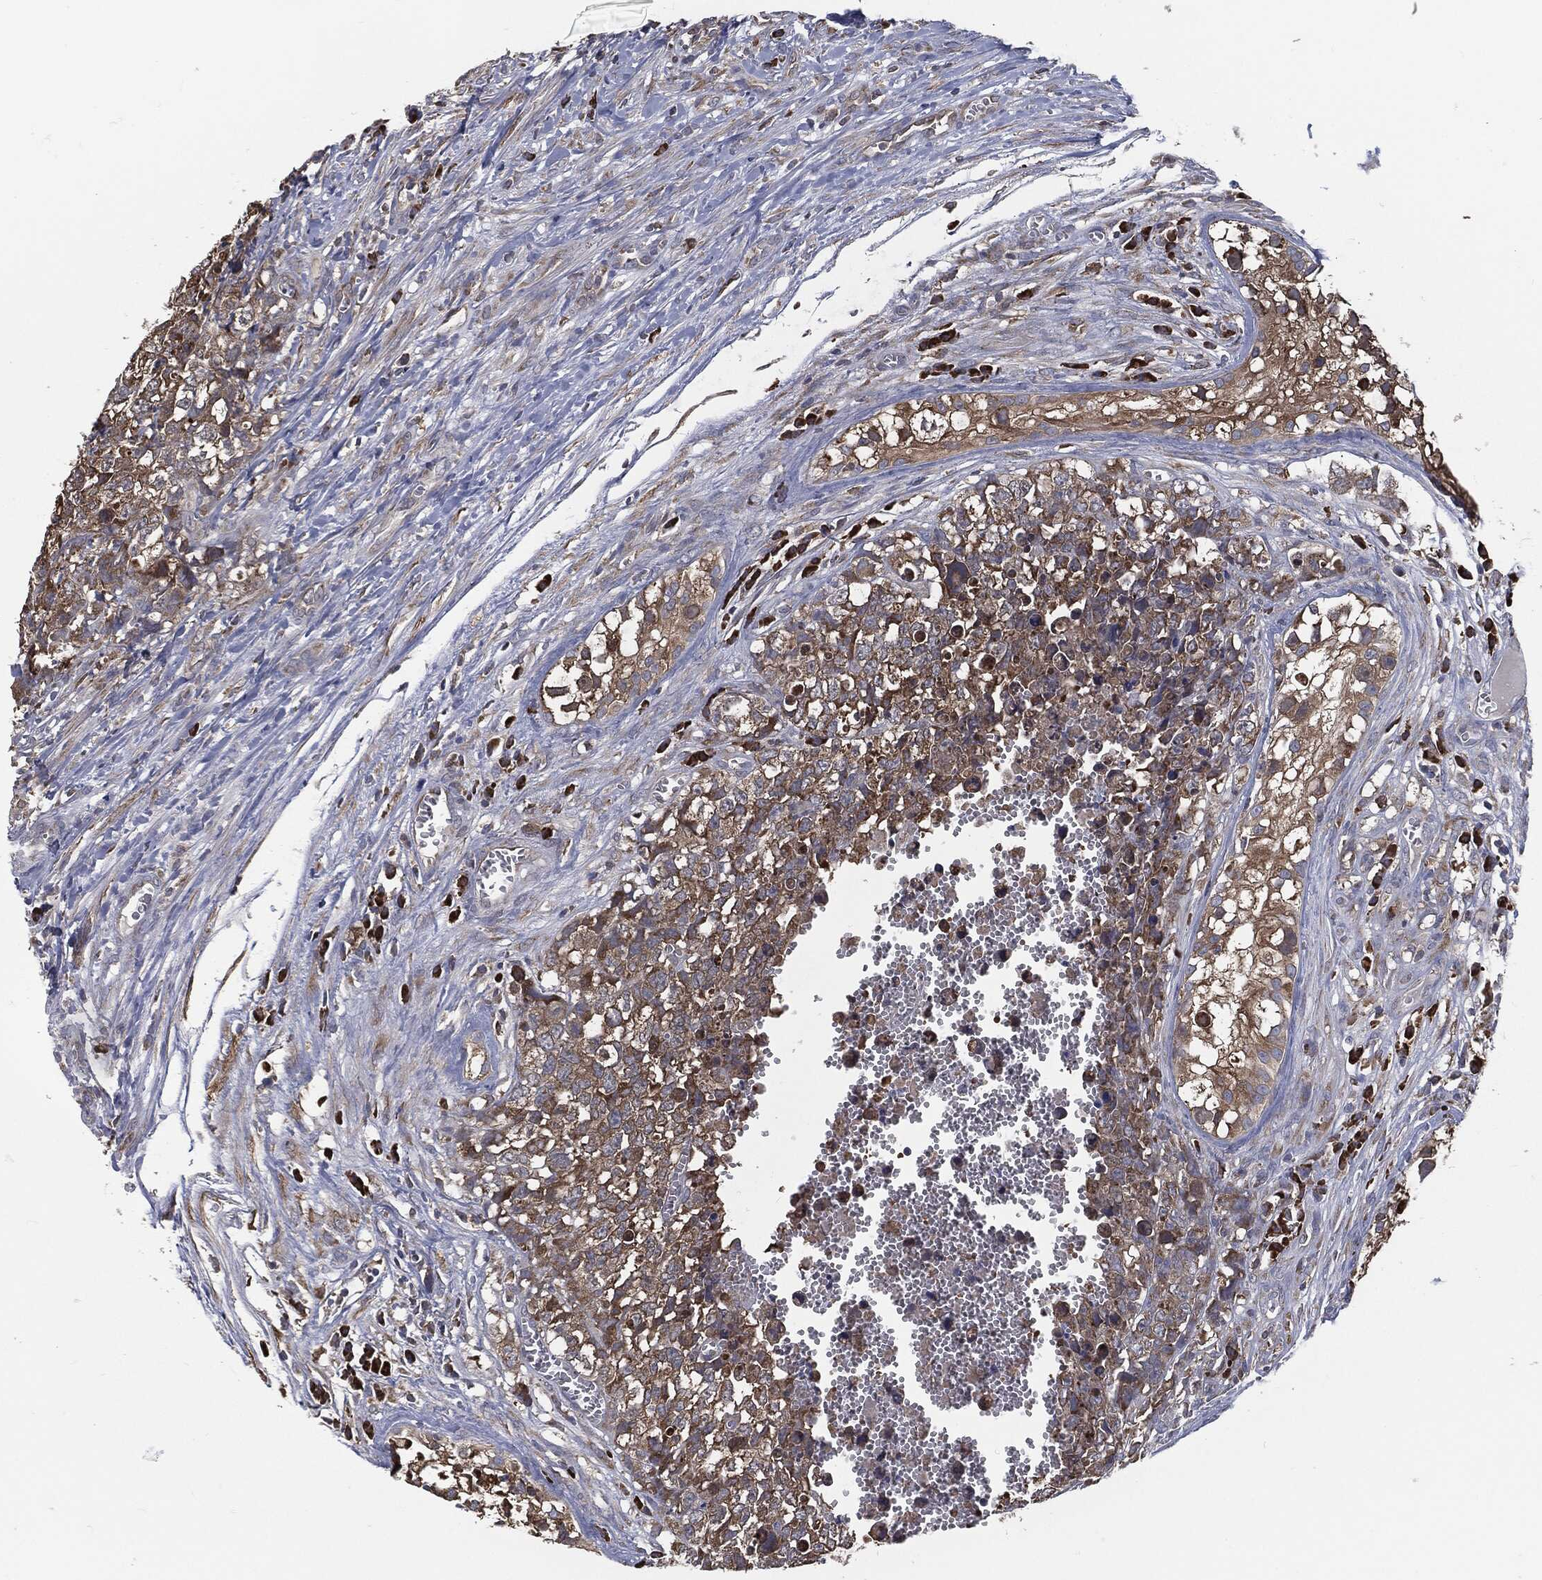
{"staining": {"intensity": "moderate", "quantity": ">75%", "location": "cytoplasmic/membranous"}, "tissue": "testis cancer", "cell_type": "Tumor cells", "image_type": "cancer", "snomed": [{"axis": "morphology", "description": "Carcinoma, Embryonal, NOS"}, {"axis": "topography", "description": "Testis"}], "caption": "Immunohistochemical staining of human embryonal carcinoma (testis) shows medium levels of moderate cytoplasmic/membranous protein staining in approximately >75% of tumor cells.", "gene": "PRDX4", "patient": {"sex": "male", "age": 23}}